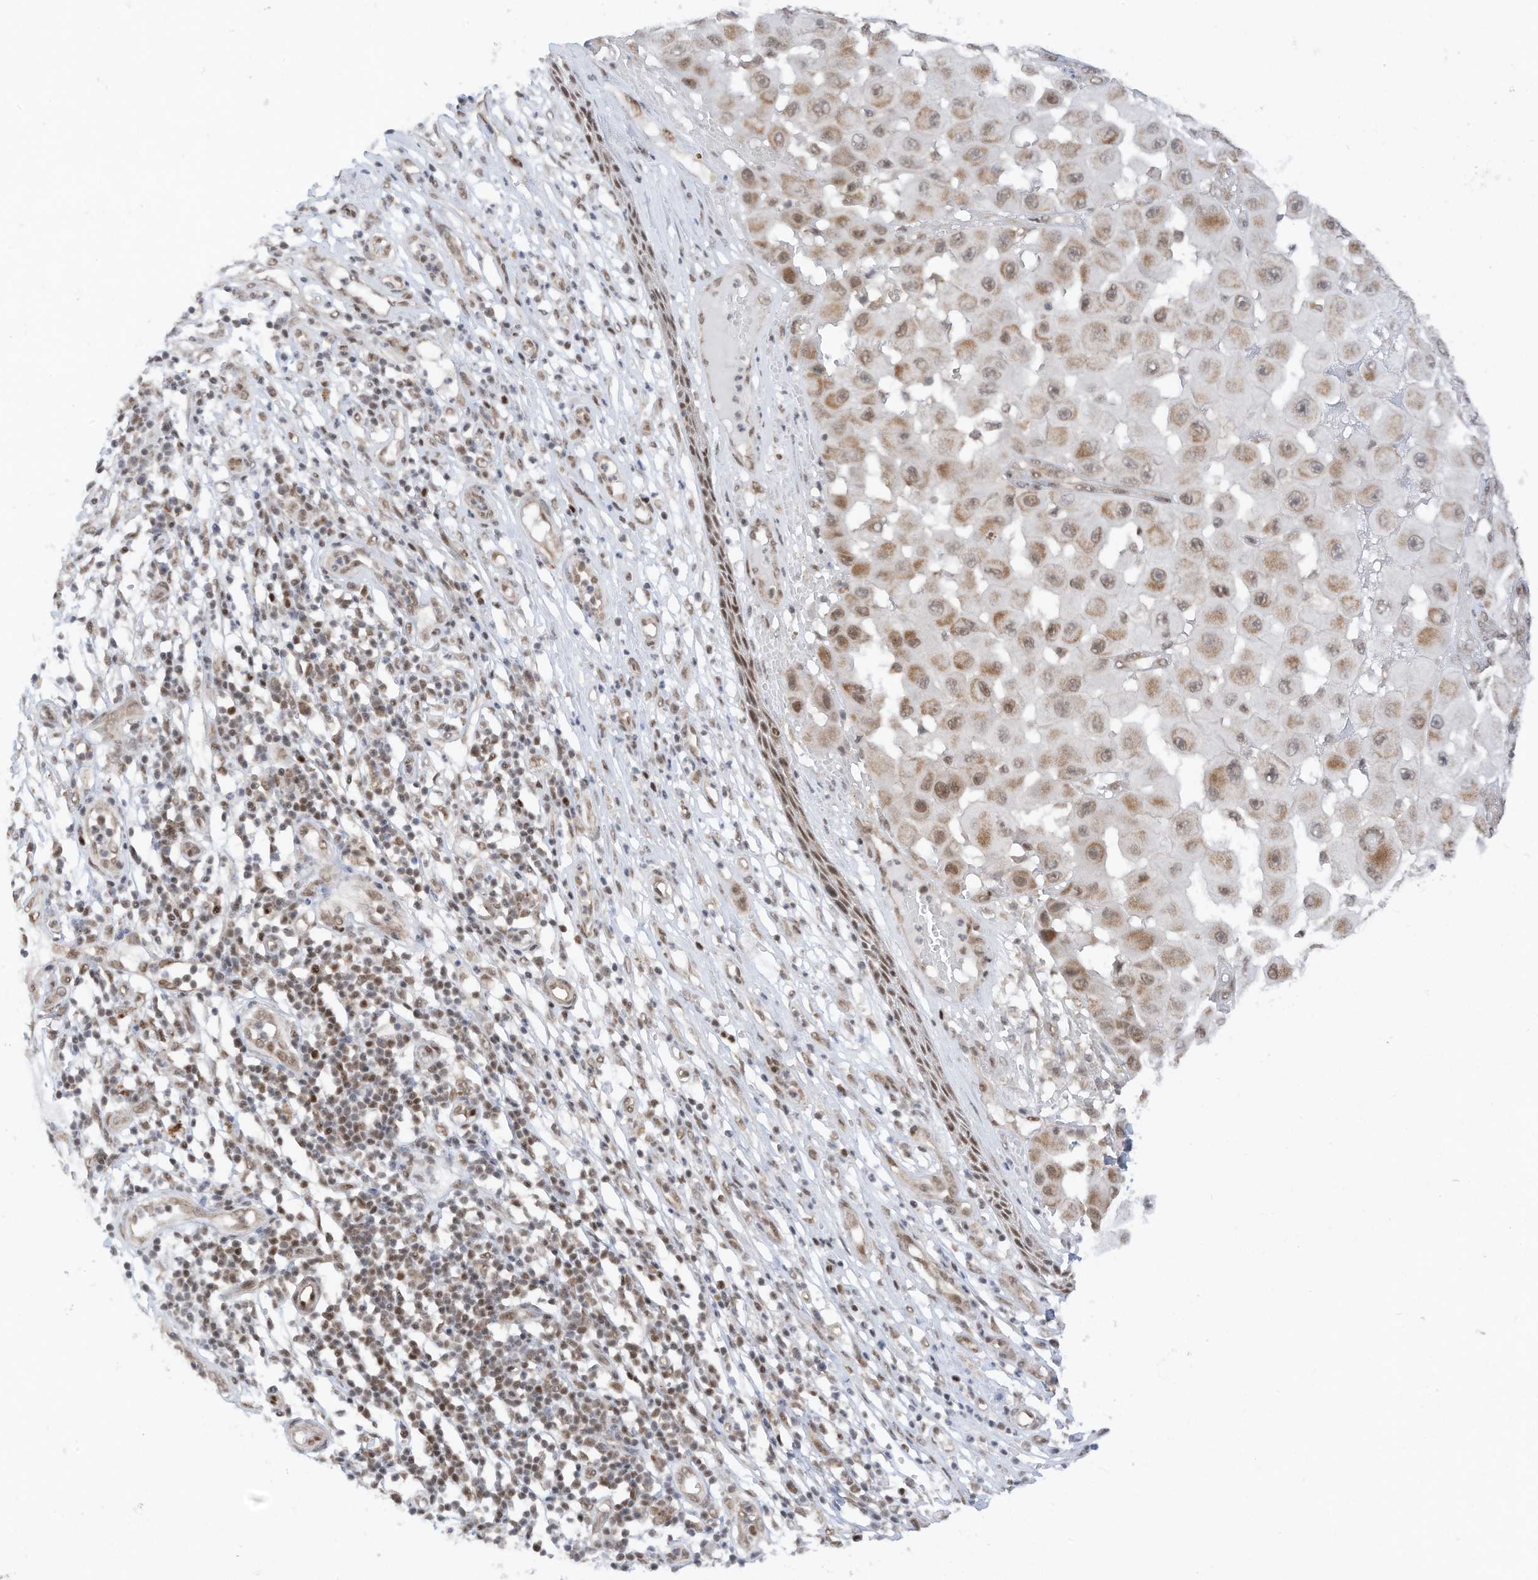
{"staining": {"intensity": "moderate", "quantity": "25%-75%", "location": "cytoplasmic/membranous"}, "tissue": "melanoma", "cell_type": "Tumor cells", "image_type": "cancer", "snomed": [{"axis": "morphology", "description": "Malignant melanoma, NOS"}, {"axis": "topography", "description": "Skin"}], "caption": "A medium amount of moderate cytoplasmic/membranous positivity is present in about 25%-75% of tumor cells in melanoma tissue.", "gene": "AURKAIP1", "patient": {"sex": "female", "age": 81}}